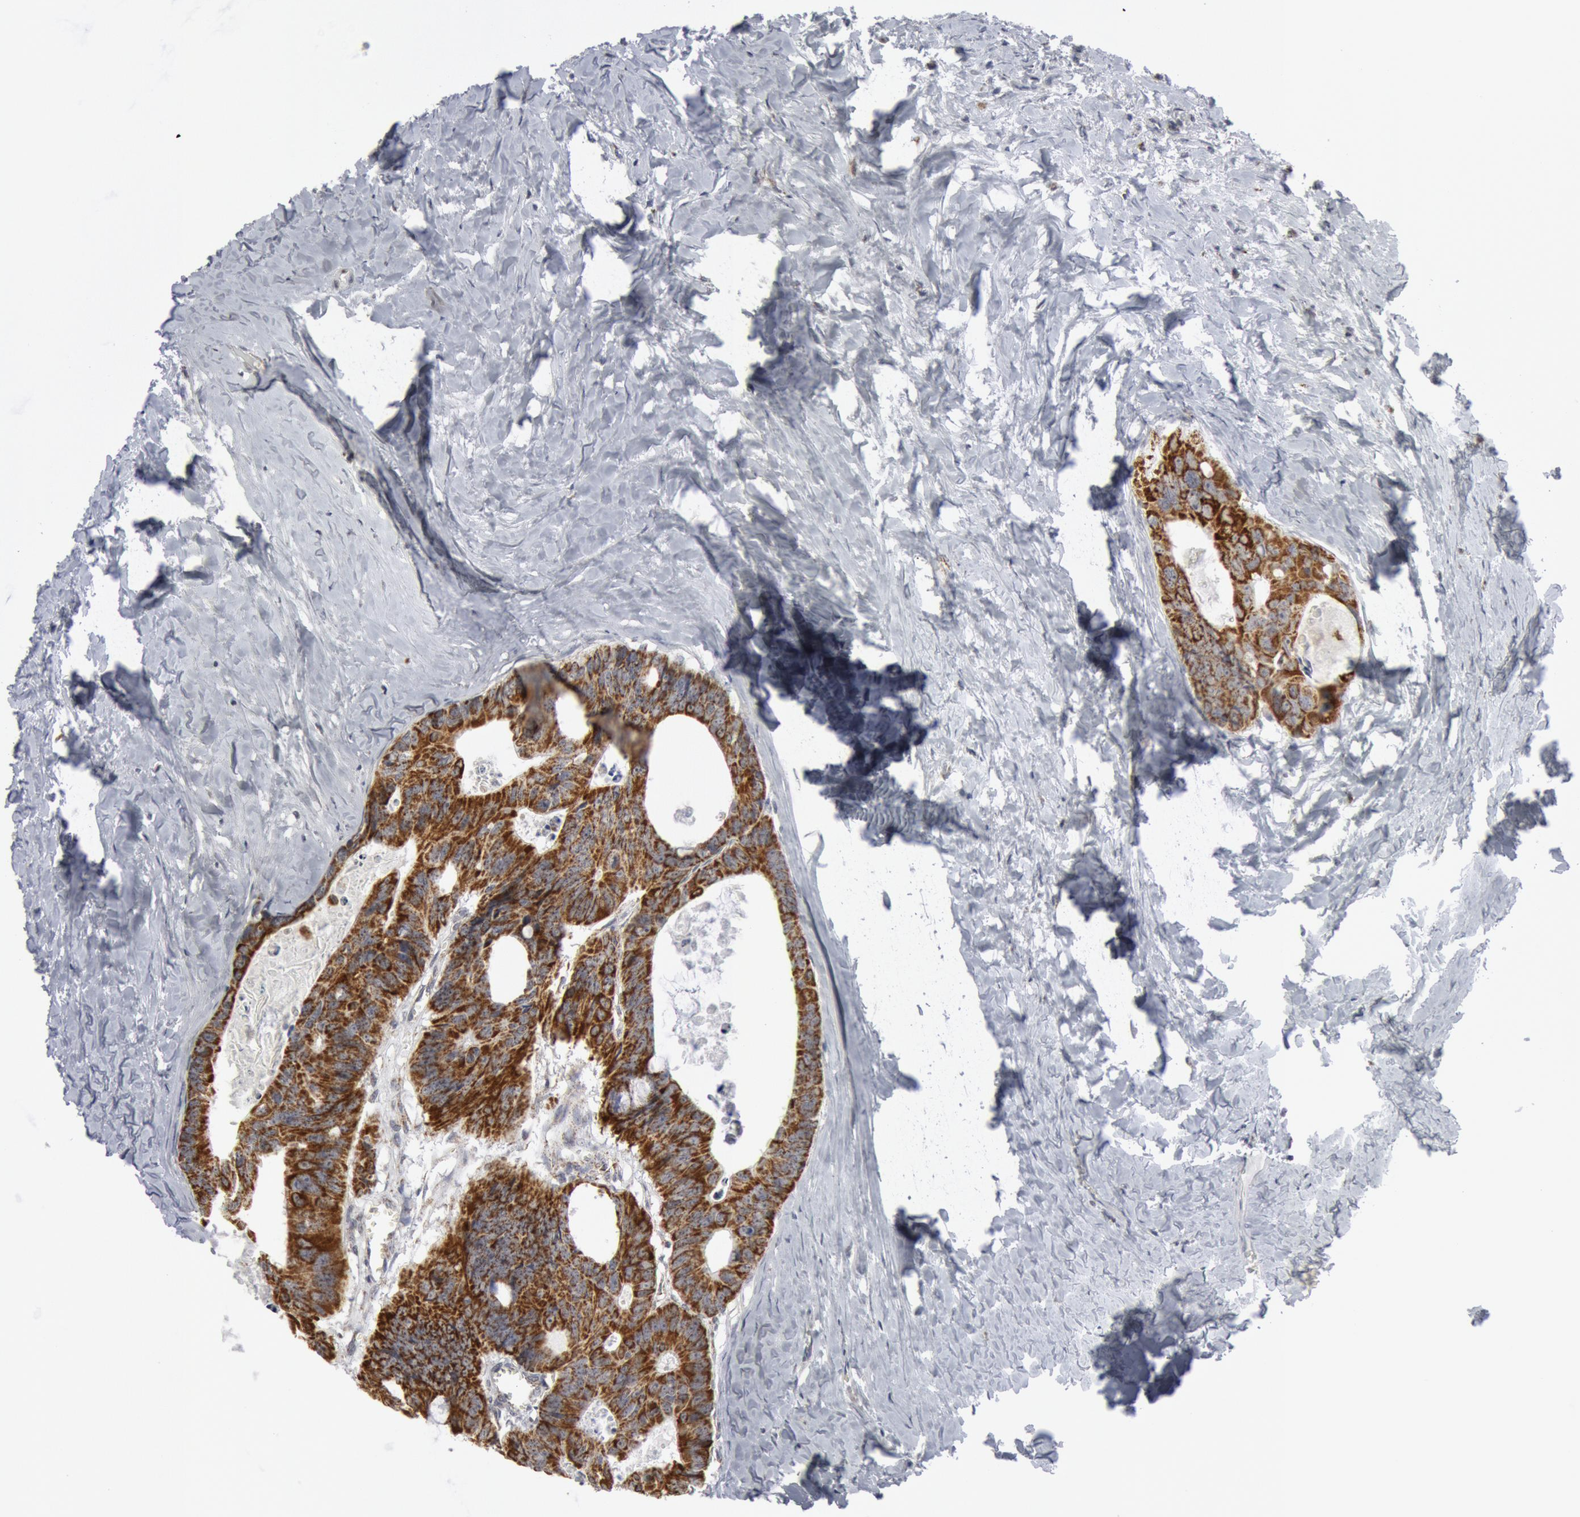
{"staining": {"intensity": "strong", "quantity": ">75%", "location": "cytoplasmic/membranous"}, "tissue": "colorectal cancer", "cell_type": "Tumor cells", "image_type": "cancer", "snomed": [{"axis": "morphology", "description": "Adenocarcinoma, NOS"}, {"axis": "topography", "description": "Colon"}], "caption": "About >75% of tumor cells in colorectal adenocarcinoma demonstrate strong cytoplasmic/membranous protein staining as visualized by brown immunohistochemical staining.", "gene": "CASP9", "patient": {"sex": "female", "age": 55}}